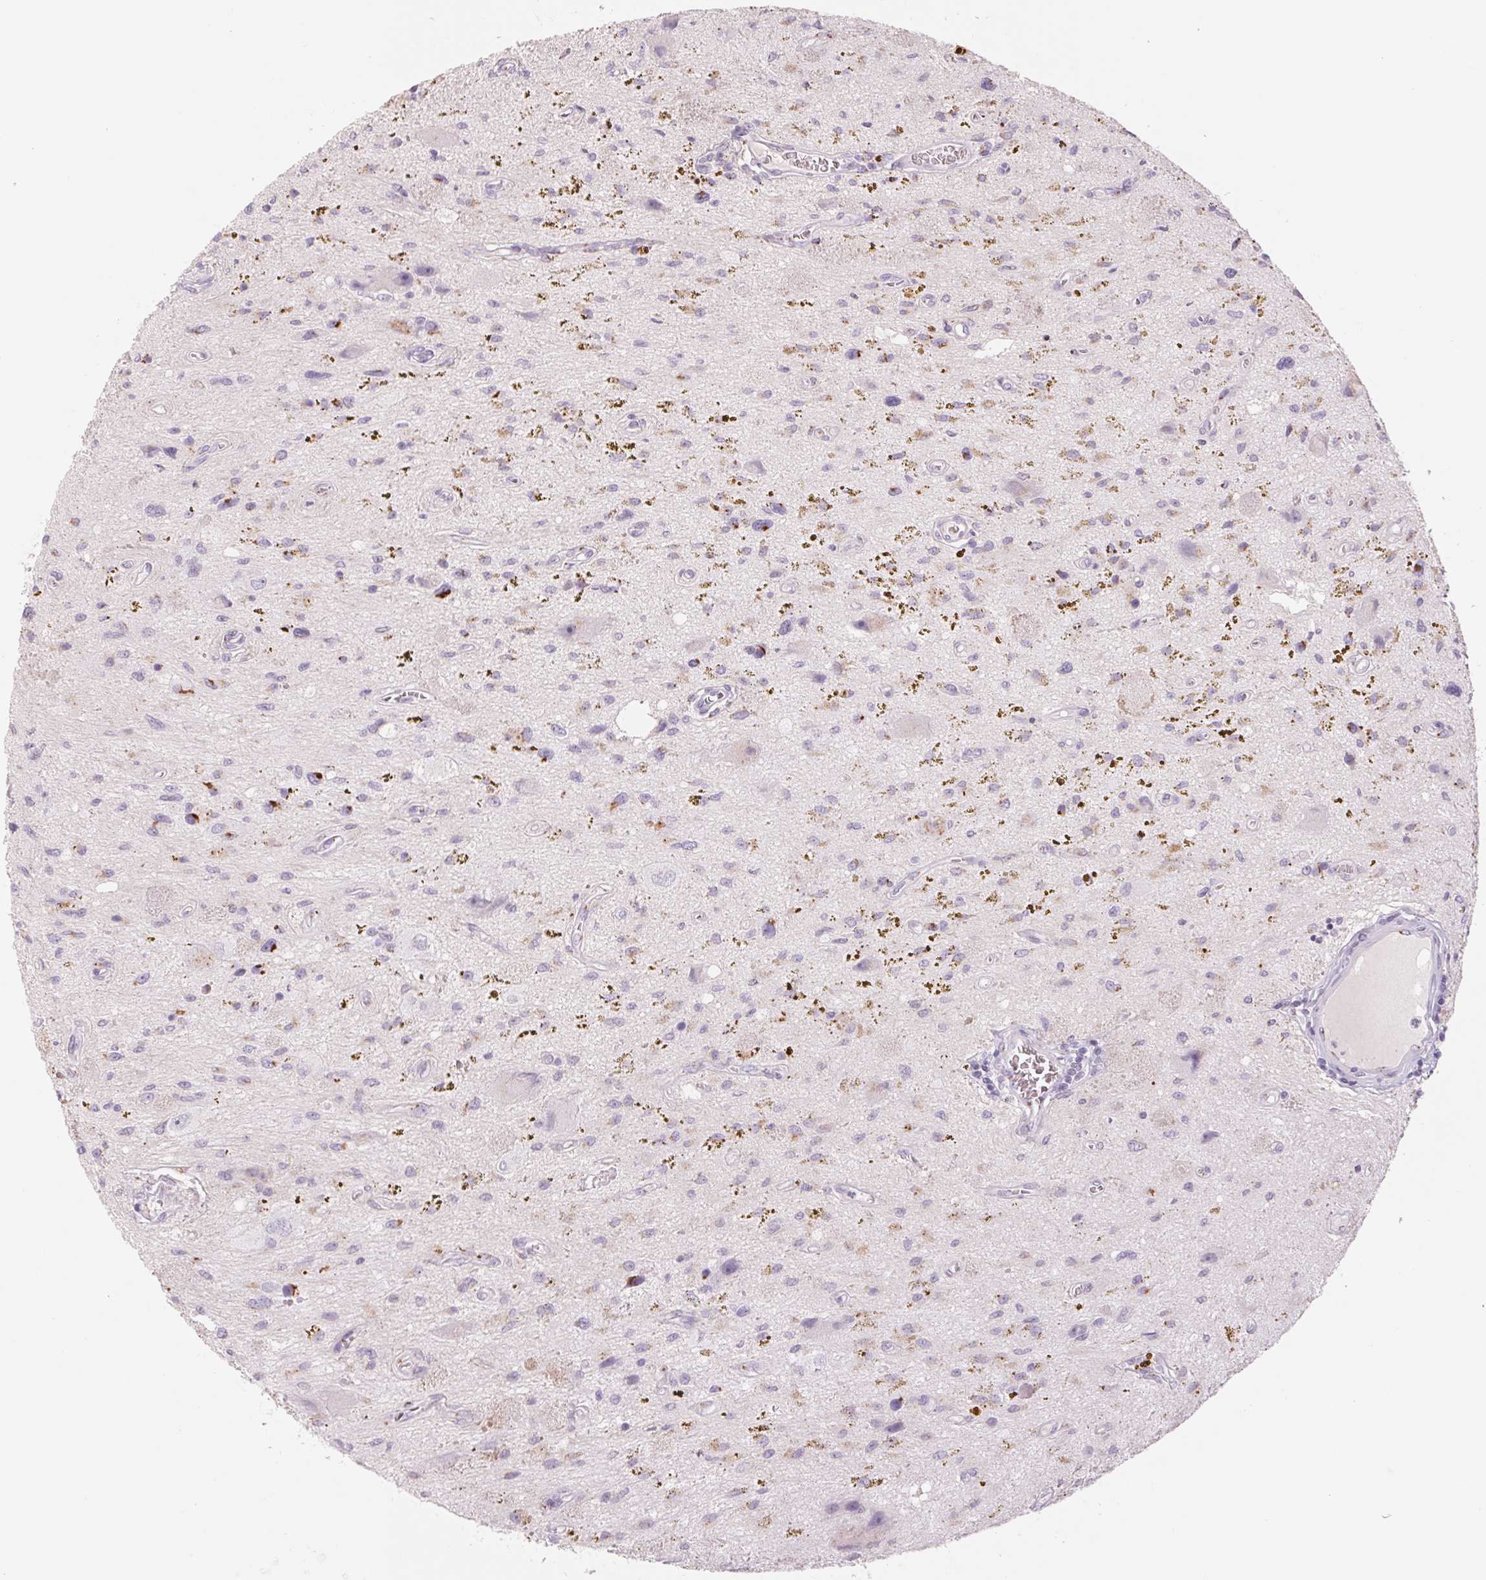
{"staining": {"intensity": "strong", "quantity": "<25%", "location": "cytoplasmic/membranous"}, "tissue": "glioma", "cell_type": "Tumor cells", "image_type": "cancer", "snomed": [{"axis": "morphology", "description": "Glioma, malignant, Low grade"}, {"axis": "topography", "description": "Cerebellum"}], "caption": "This histopathology image shows immunohistochemistry staining of human malignant glioma (low-grade), with medium strong cytoplasmic/membranous expression in about <25% of tumor cells.", "gene": "GALNT7", "patient": {"sex": "female", "age": 14}}